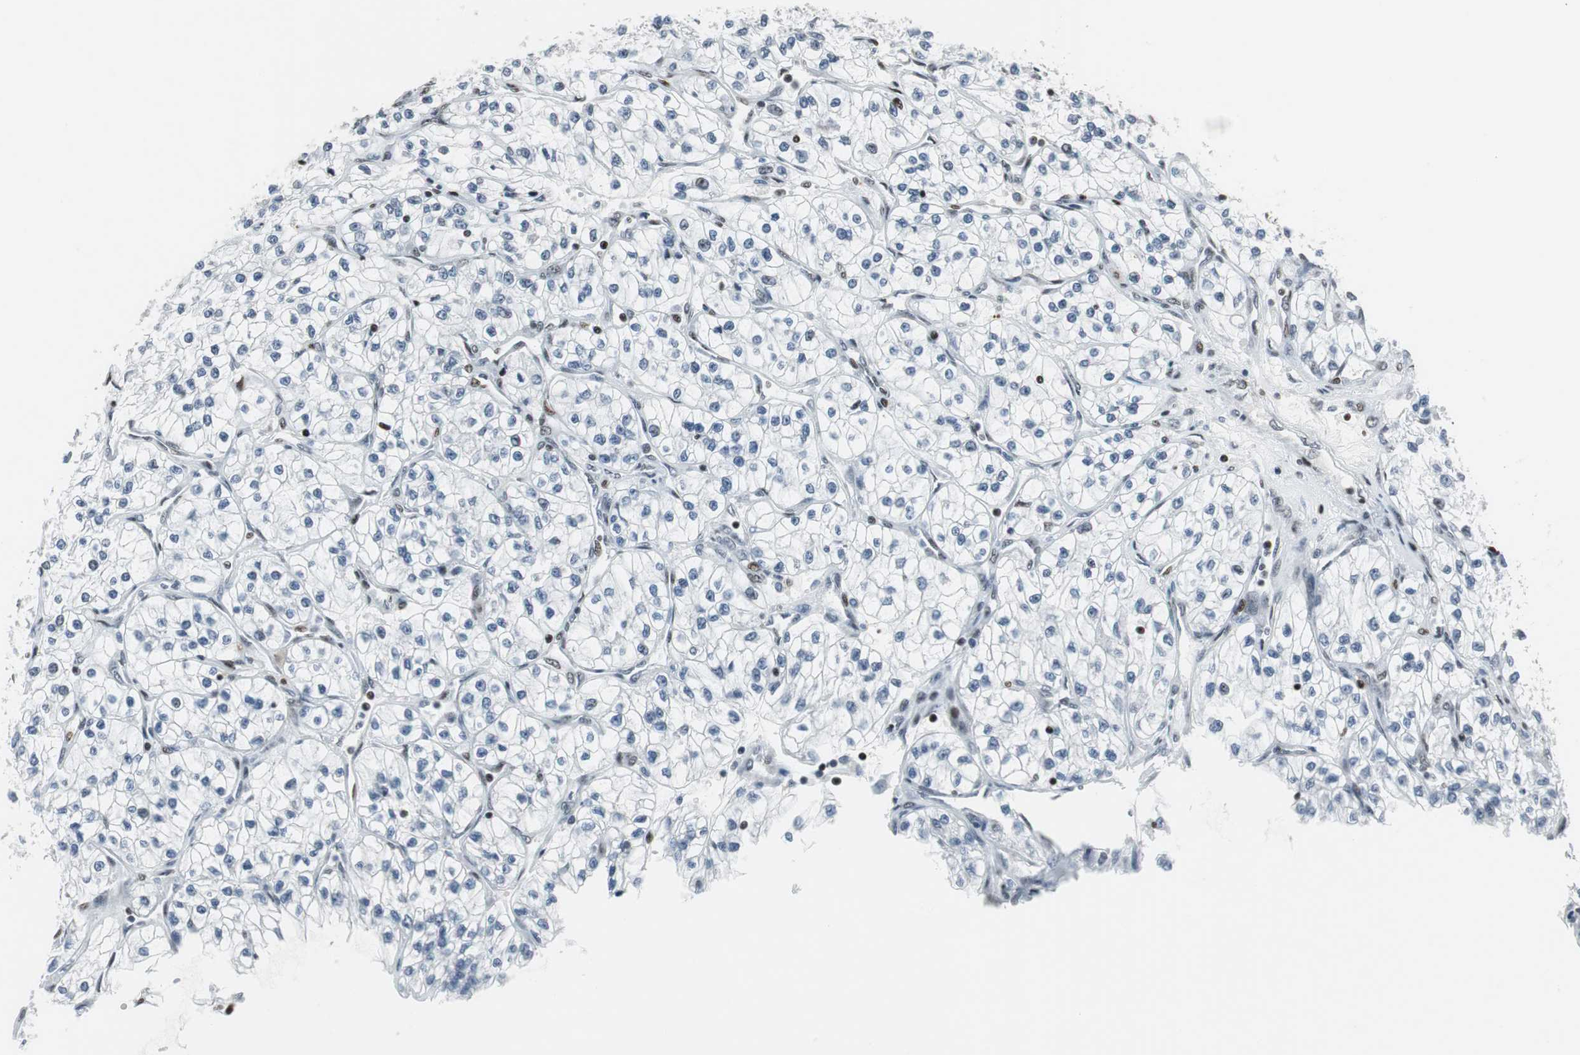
{"staining": {"intensity": "weak", "quantity": "<25%", "location": "nuclear"}, "tissue": "renal cancer", "cell_type": "Tumor cells", "image_type": "cancer", "snomed": [{"axis": "morphology", "description": "Adenocarcinoma, NOS"}, {"axis": "topography", "description": "Kidney"}], "caption": "Immunohistochemistry (IHC) micrograph of human renal cancer (adenocarcinoma) stained for a protein (brown), which demonstrates no positivity in tumor cells.", "gene": "RBBP4", "patient": {"sex": "female", "age": 57}}